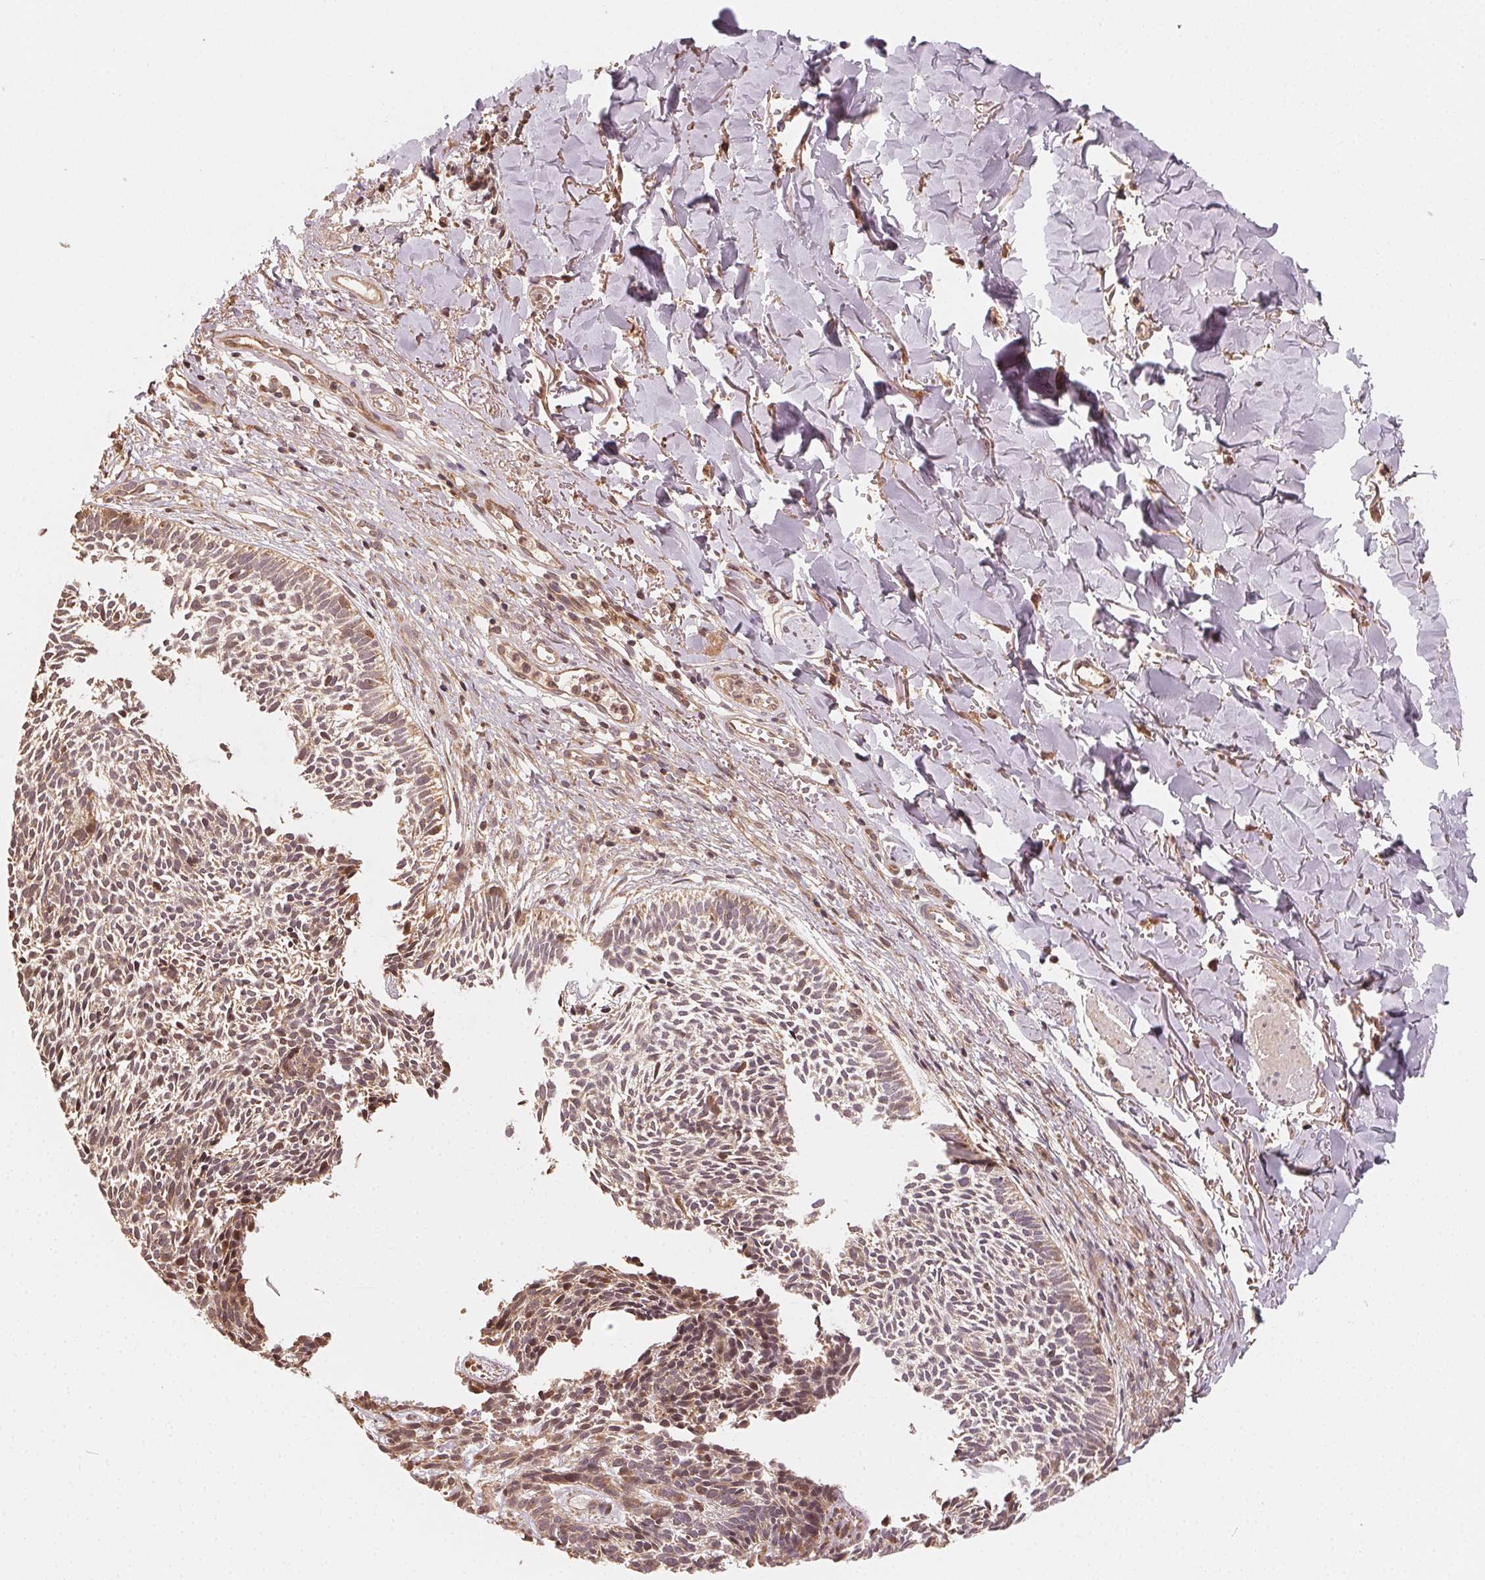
{"staining": {"intensity": "moderate", "quantity": ">75%", "location": "cytoplasmic/membranous"}, "tissue": "skin cancer", "cell_type": "Tumor cells", "image_type": "cancer", "snomed": [{"axis": "morphology", "description": "Basal cell carcinoma"}, {"axis": "topography", "description": "Skin"}], "caption": "Moderate cytoplasmic/membranous positivity is identified in about >75% of tumor cells in skin cancer.", "gene": "WBP2", "patient": {"sex": "male", "age": 78}}